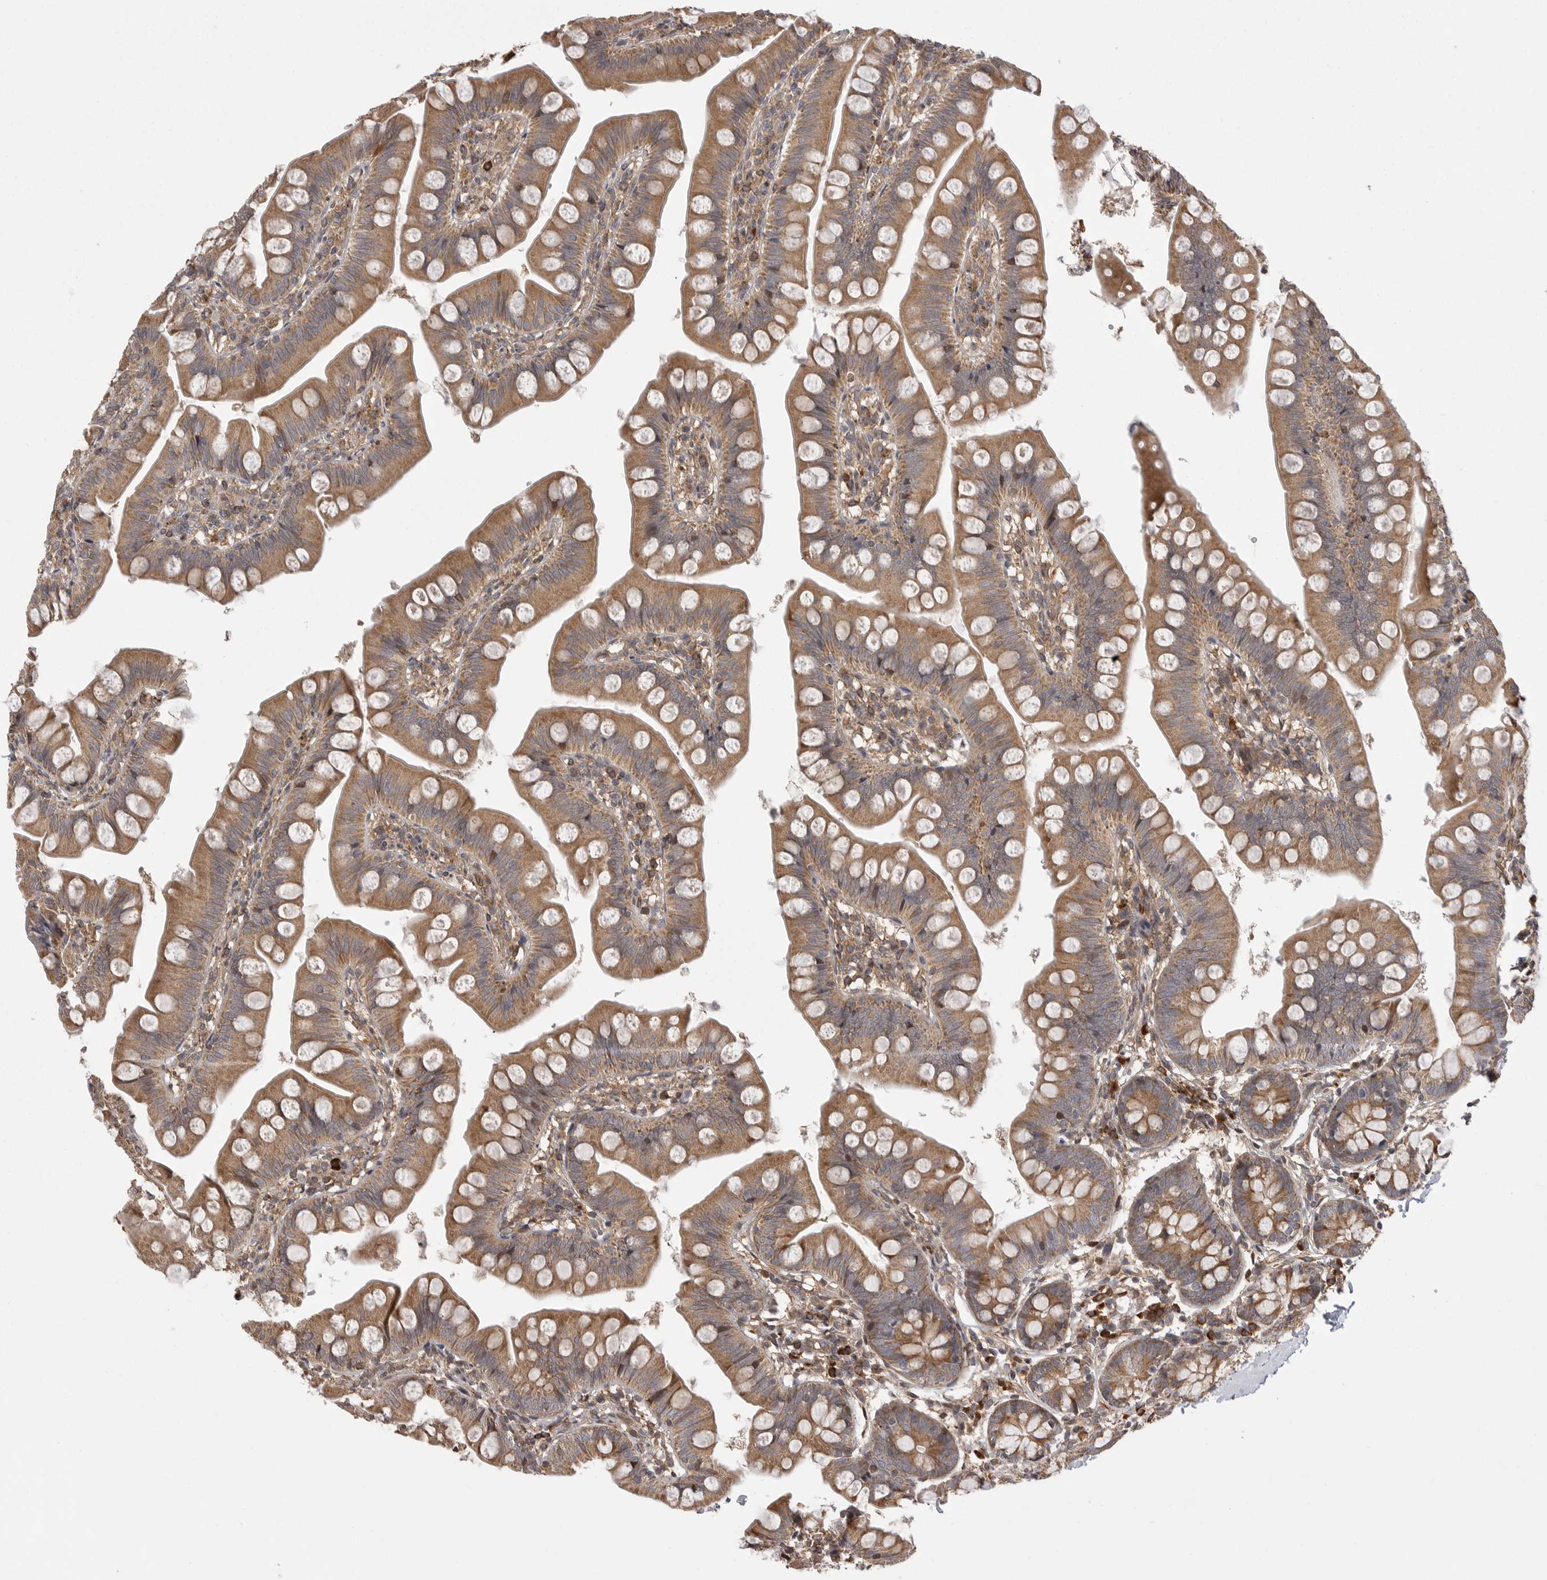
{"staining": {"intensity": "moderate", "quantity": ">75%", "location": "cytoplasmic/membranous,nuclear"}, "tissue": "small intestine", "cell_type": "Glandular cells", "image_type": "normal", "snomed": [{"axis": "morphology", "description": "Normal tissue, NOS"}, {"axis": "topography", "description": "Small intestine"}], "caption": "Approximately >75% of glandular cells in benign human small intestine demonstrate moderate cytoplasmic/membranous,nuclear protein staining as visualized by brown immunohistochemical staining.", "gene": "OXR1", "patient": {"sex": "male", "age": 7}}